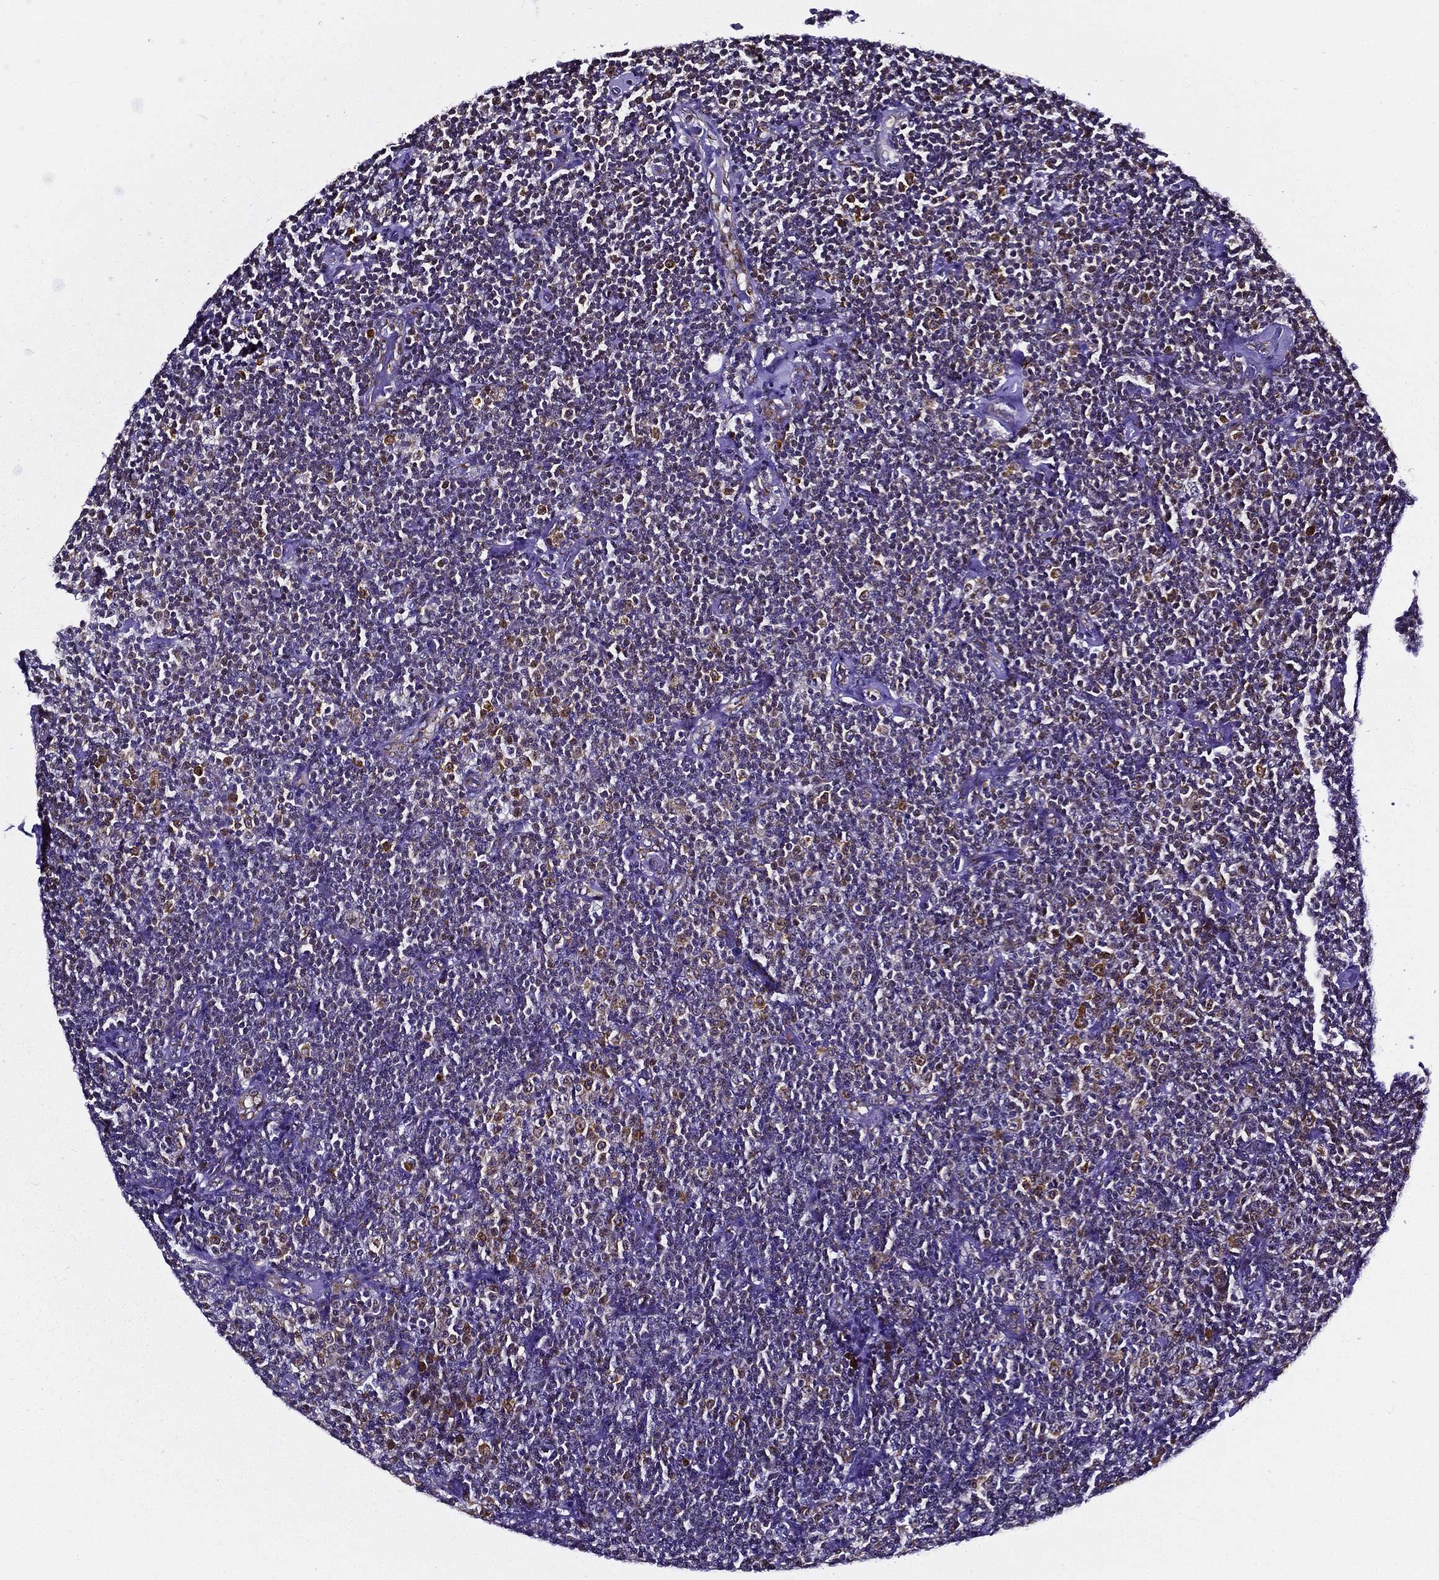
{"staining": {"intensity": "moderate", "quantity": "<25%", "location": "nuclear"}, "tissue": "lymphoma", "cell_type": "Tumor cells", "image_type": "cancer", "snomed": [{"axis": "morphology", "description": "Malignant lymphoma, non-Hodgkin's type, Low grade"}, {"axis": "topography", "description": "Lymph node"}], "caption": "A high-resolution image shows immunohistochemistry (IHC) staining of malignant lymphoma, non-Hodgkin's type (low-grade), which exhibits moderate nuclear staining in approximately <25% of tumor cells. (DAB IHC, brown staining for protein, blue staining for nuclei).", "gene": "TICAM1", "patient": {"sex": "male", "age": 81}}